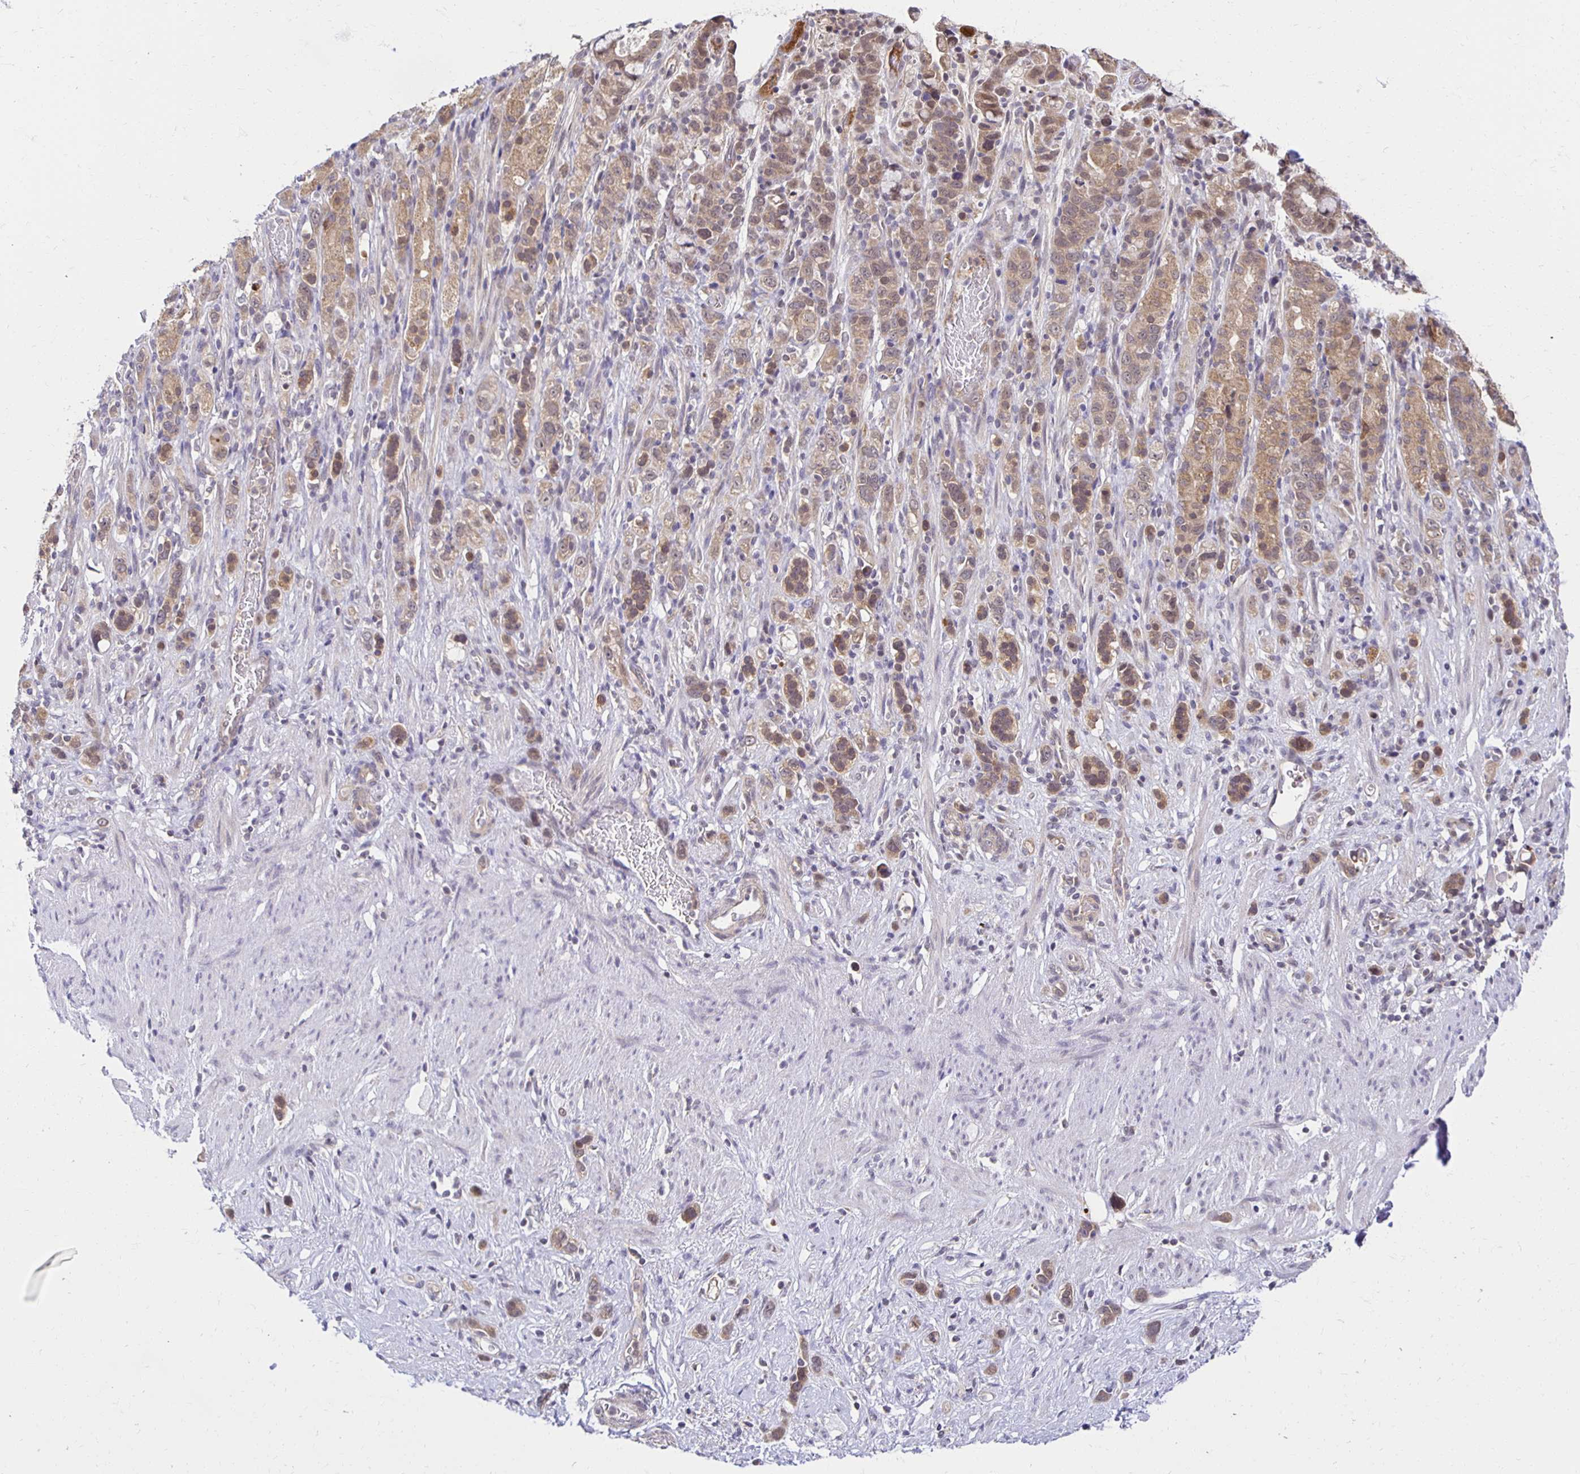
{"staining": {"intensity": "weak", "quantity": ">75%", "location": "cytoplasmic/membranous"}, "tissue": "stomach cancer", "cell_type": "Tumor cells", "image_type": "cancer", "snomed": [{"axis": "morphology", "description": "Adenocarcinoma, NOS"}, {"axis": "topography", "description": "Stomach"}], "caption": "Brown immunohistochemical staining in stomach cancer demonstrates weak cytoplasmic/membranous expression in about >75% of tumor cells.", "gene": "MIEN1", "patient": {"sex": "female", "age": 65}}